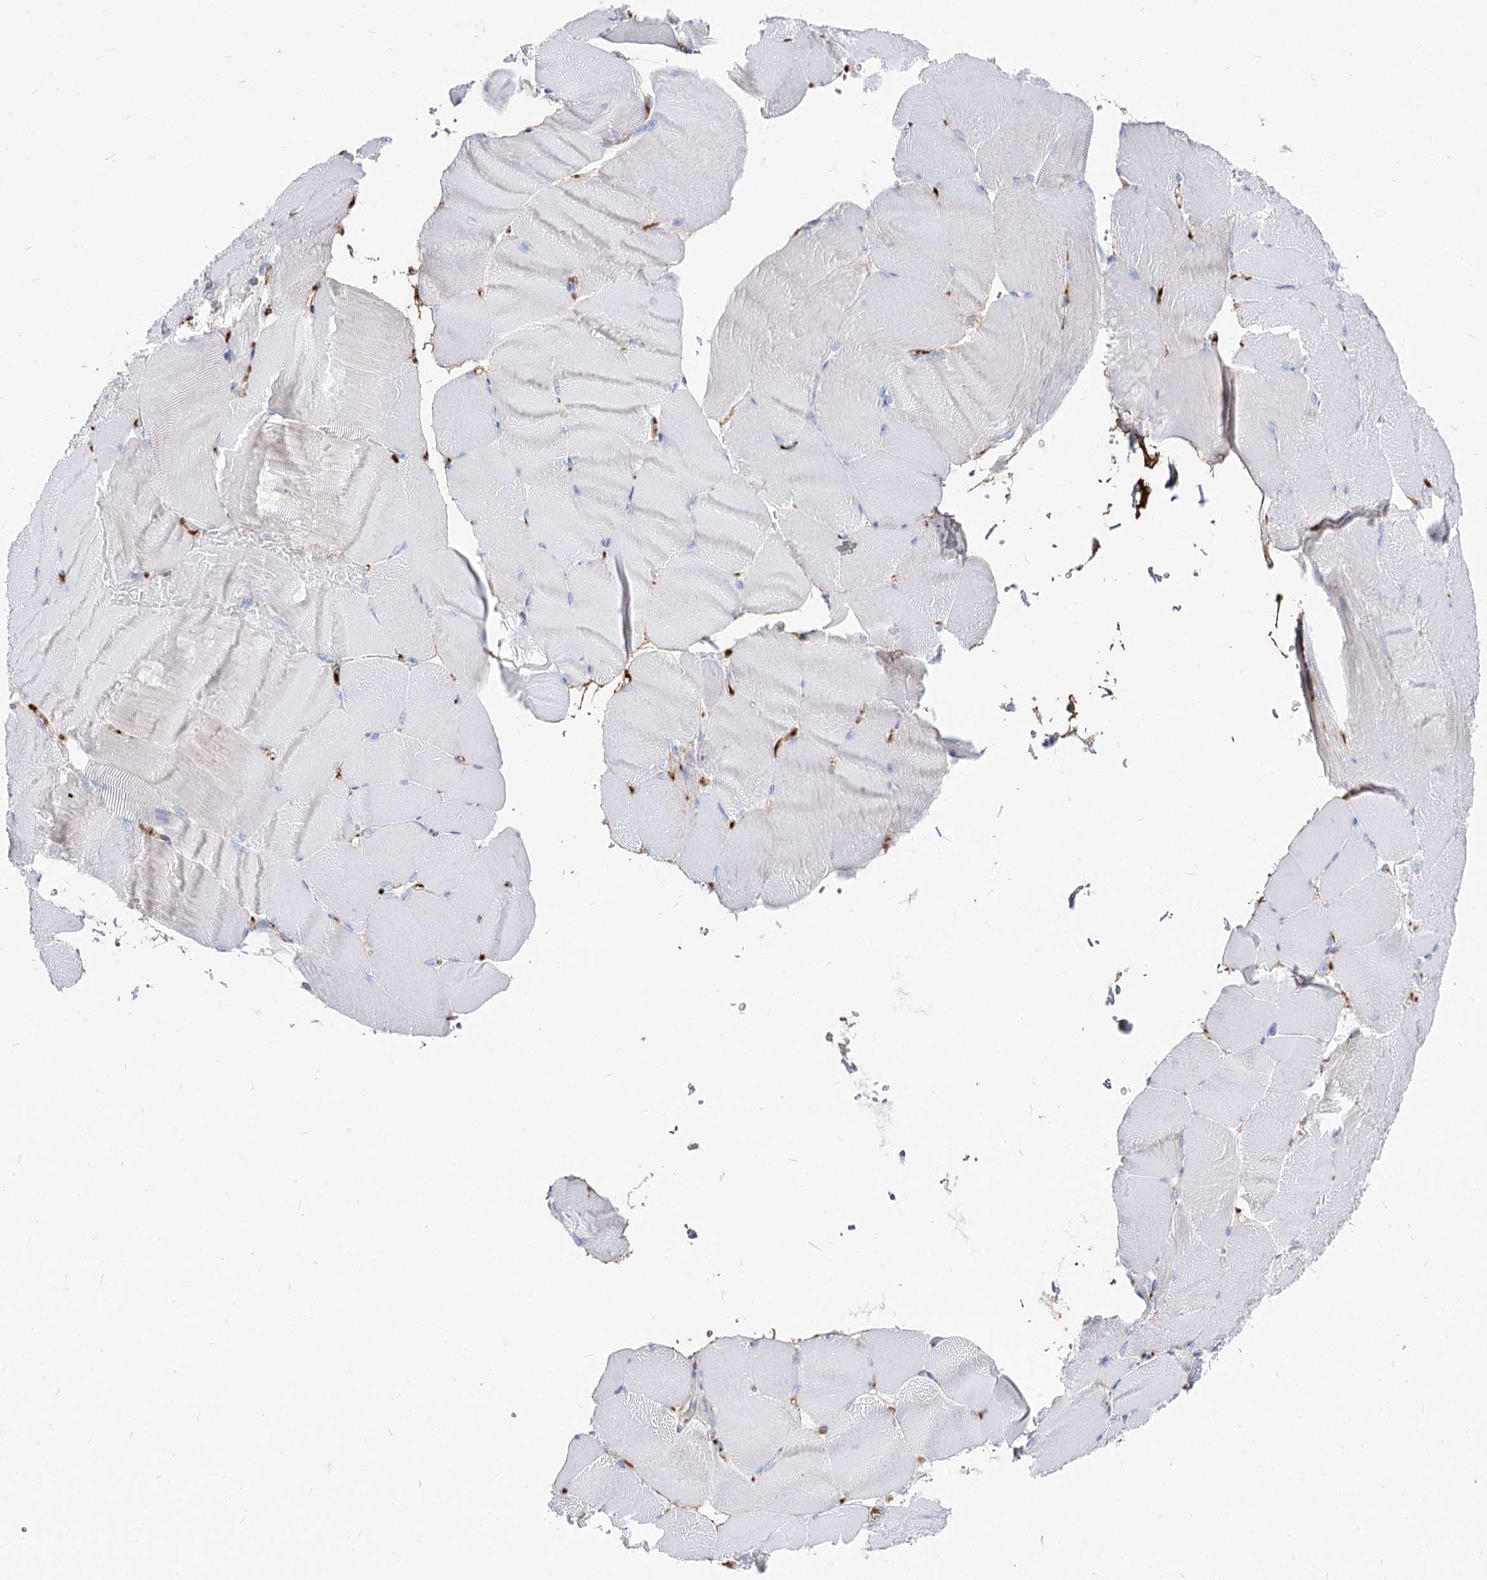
{"staining": {"intensity": "negative", "quantity": "none", "location": "none"}, "tissue": "skeletal muscle", "cell_type": "Myocytes", "image_type": "normal", "snomed": [{"axis": "morphology", "description": "Normal tissue, NOS"}, {"axis": "topography", "description": "Skeletal muscle"}, {"axis": "topography", "description": "Parathyroid gland"}], "caption": "Immunohistochemistry (IHC) micrograph of unremarkable human skeletal muscle stained for a protein (brown), which exhibits no expression in myocytes. The staining is performed using DAB brown chromogen with nuclei counter-stained in using hematoxylin.", "gene": "MCCC2", "patient": {"sex": "female", "age": 37}}